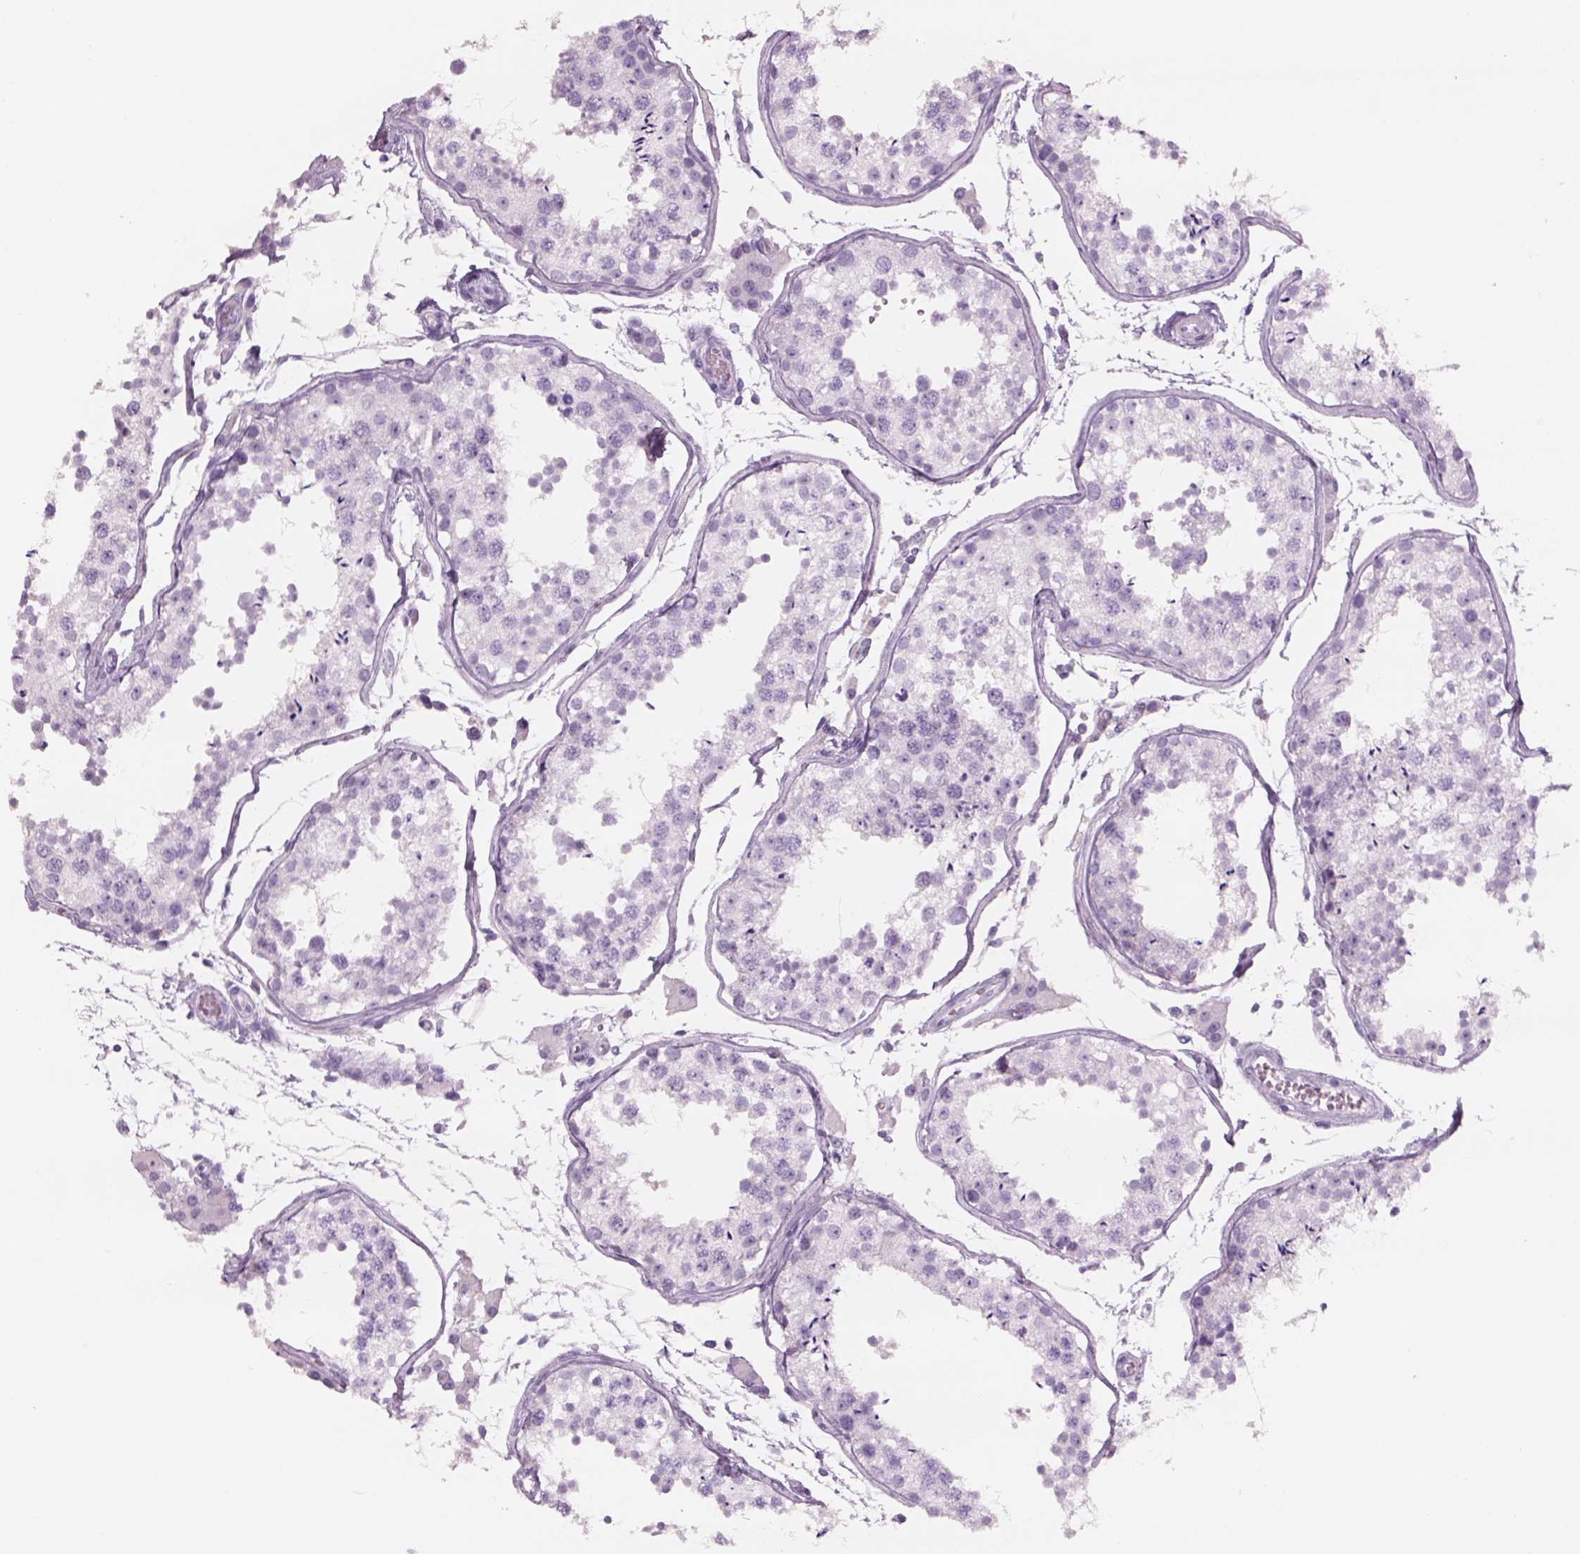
{"staining": {"intensity": "negative", "quantity": "none", "location": "none"}, "tissue": "testis", "cell_type": "Cells in seminiferous ducts", "image_type": "normal", "snomed": [{"axis": "morphology", "description": "Normal tissue, NOS"}, {"axis": "topography", "description": "Testis"}], "caption": "Cells in seminiferous ducts show no significant positivity in benign testis.", "gene": "RHO", "patient": {"sex": "male", "age": 29}}